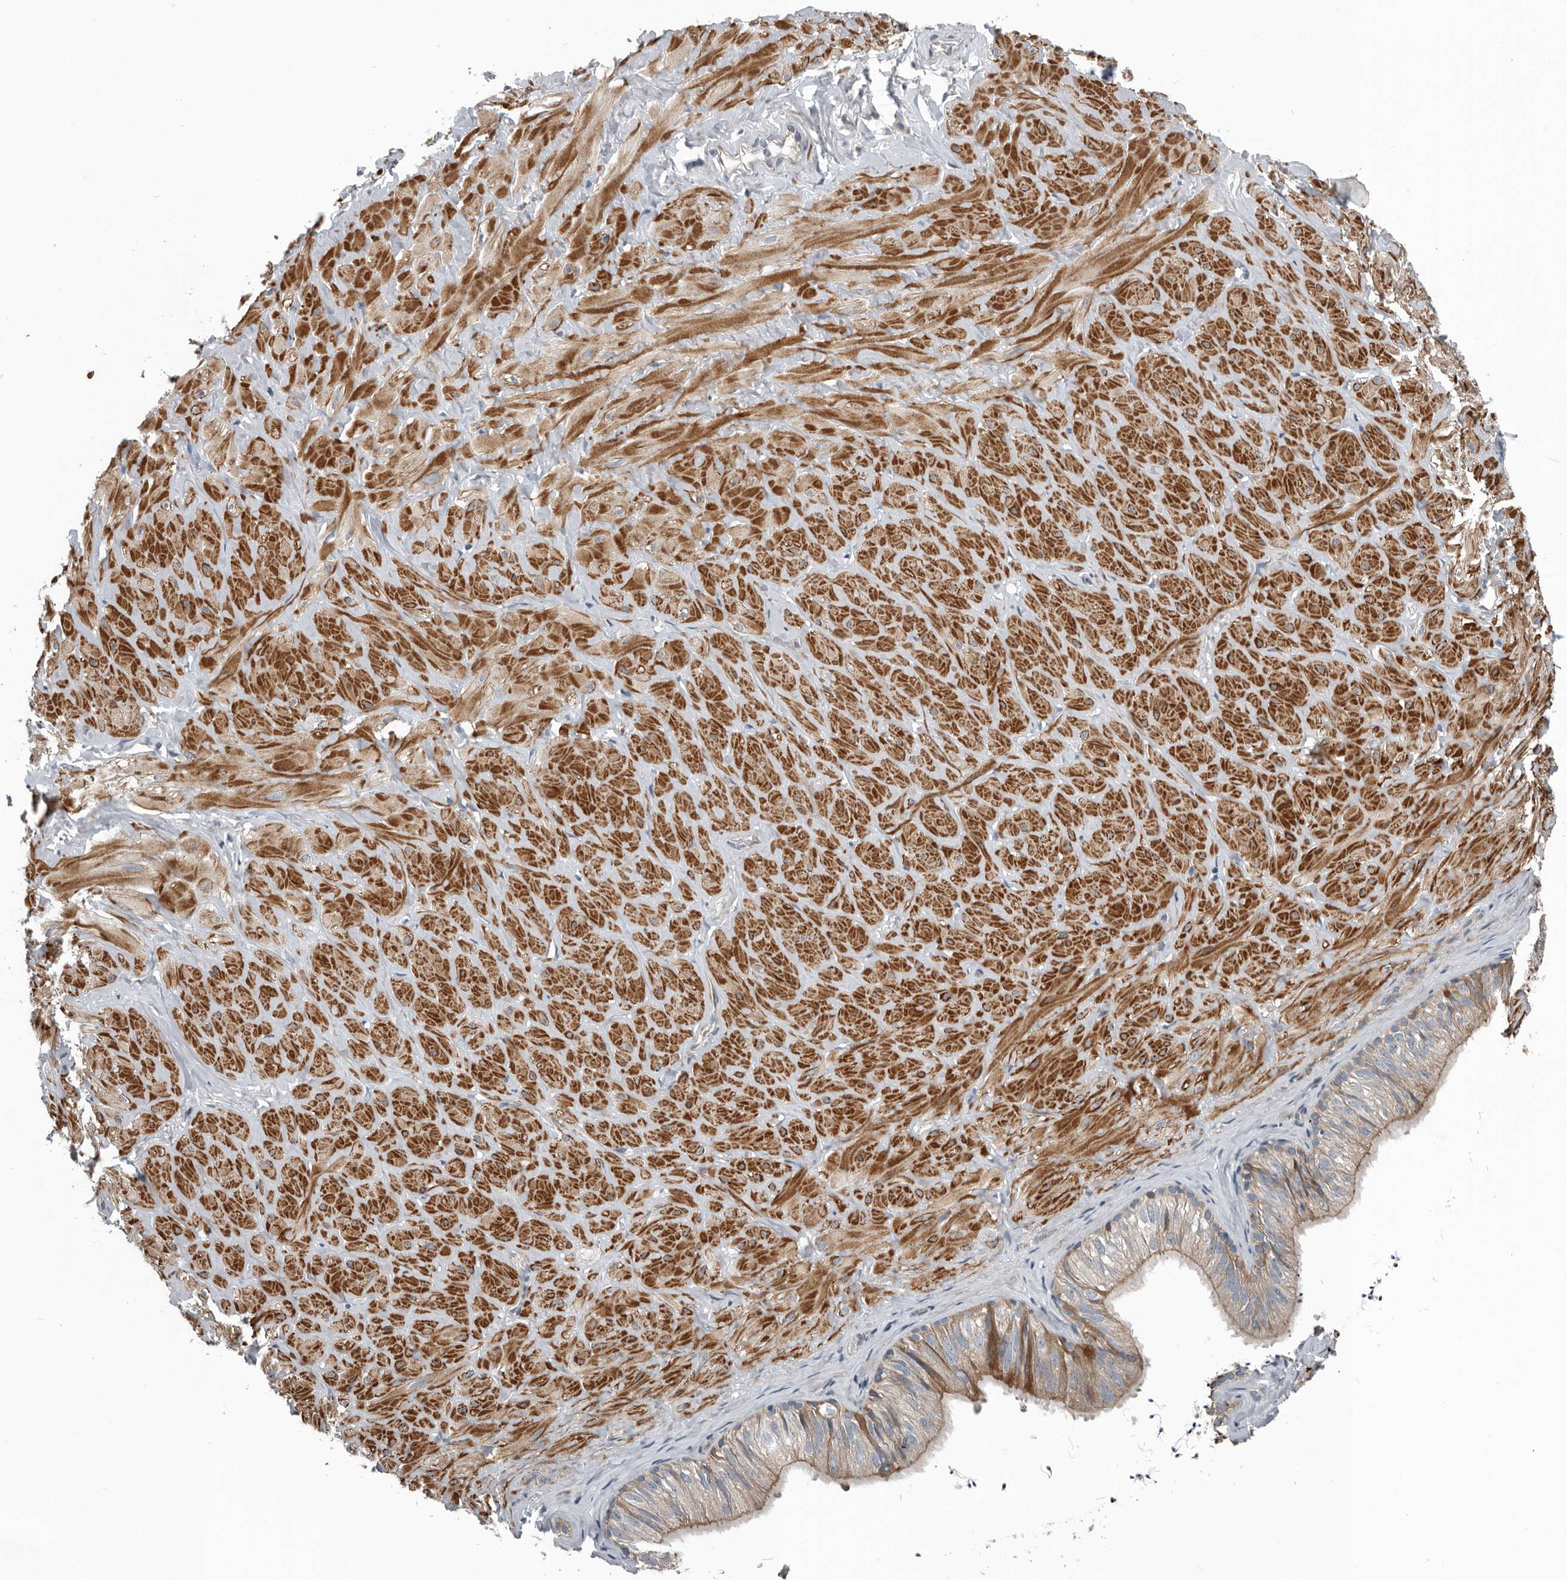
{"staining": {"intensity": "negative", "quantity": "none", "location": "none"}, "tissue": "adipose tissue", "cell_type": "Adipocytes", "image_type": "normal", "snomed": [{"axis": "morphology", "description": "Normal tissue, NOS"}, {"axis": "topography", "description": "Adipose tissue"}, {"axis": "topography", "description": "Vascular tissue"}, {"axis": "topography", "description": "Peripheral nerve tissue"}], "caption": "The image demonstrates no significant expression in adipocytes of adipose tissue.", "gene": "DPY19L4", "patient": {"sex": "male", "age": 25}}